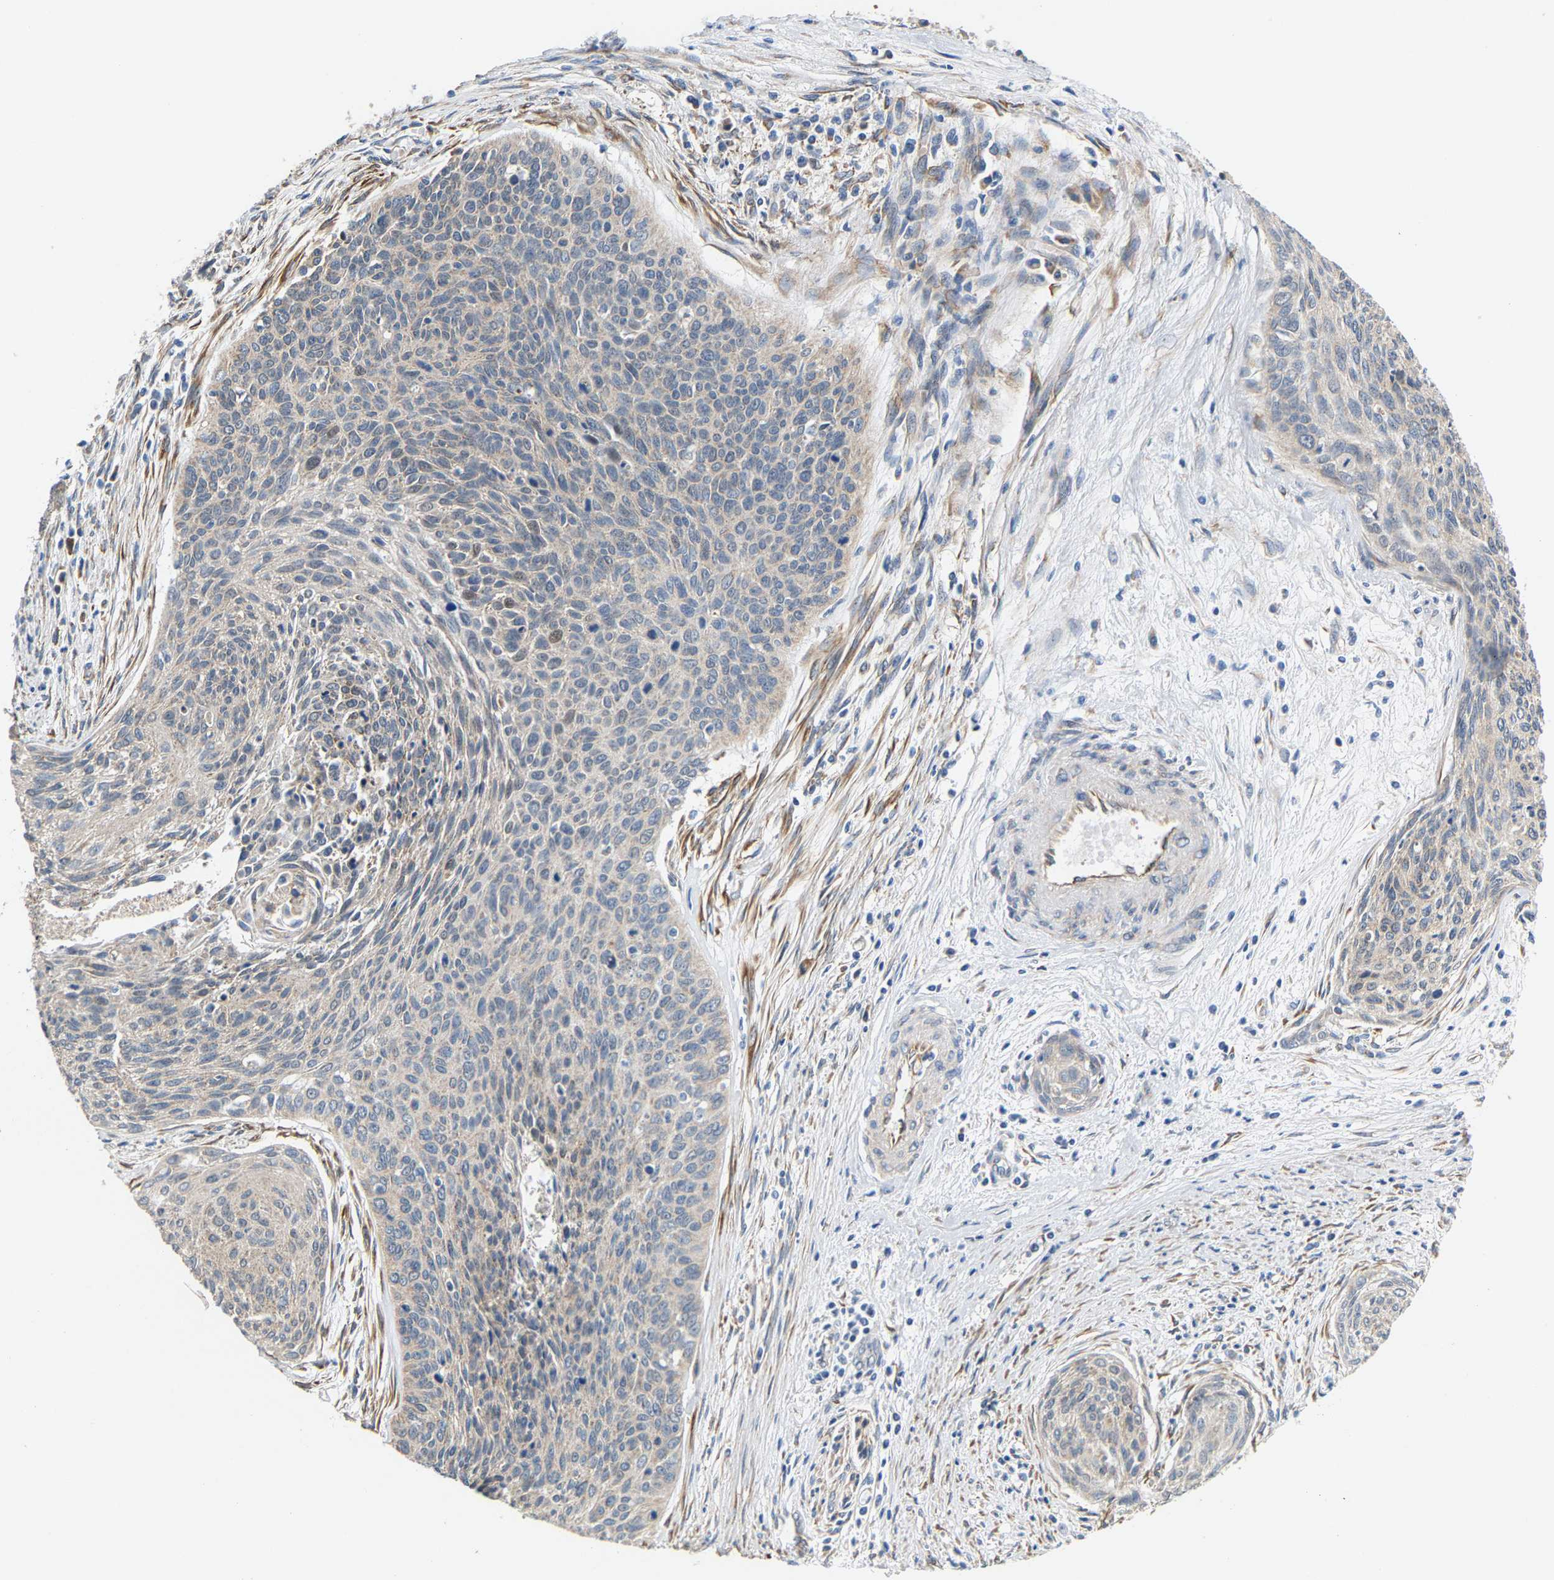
{"staining": {"intensity": "negative", "quantity": "none", "location": "none"}, "tissue": "cervical cancer", "cell_type": "Tumor cells", "image_type": "cancer", "snomed": [{"axis": "morphology", "description": "Squamous cell carcinoma, NOS"}, {"axis": "topography", "description": "Cervix"}], "caption": "Immunohistochemical staining of cervical squamous cell carcinoma displays no significant staining in tumor cells.", "gene": "TMEM168", "patient": {"sex": "female", "age": 55}}